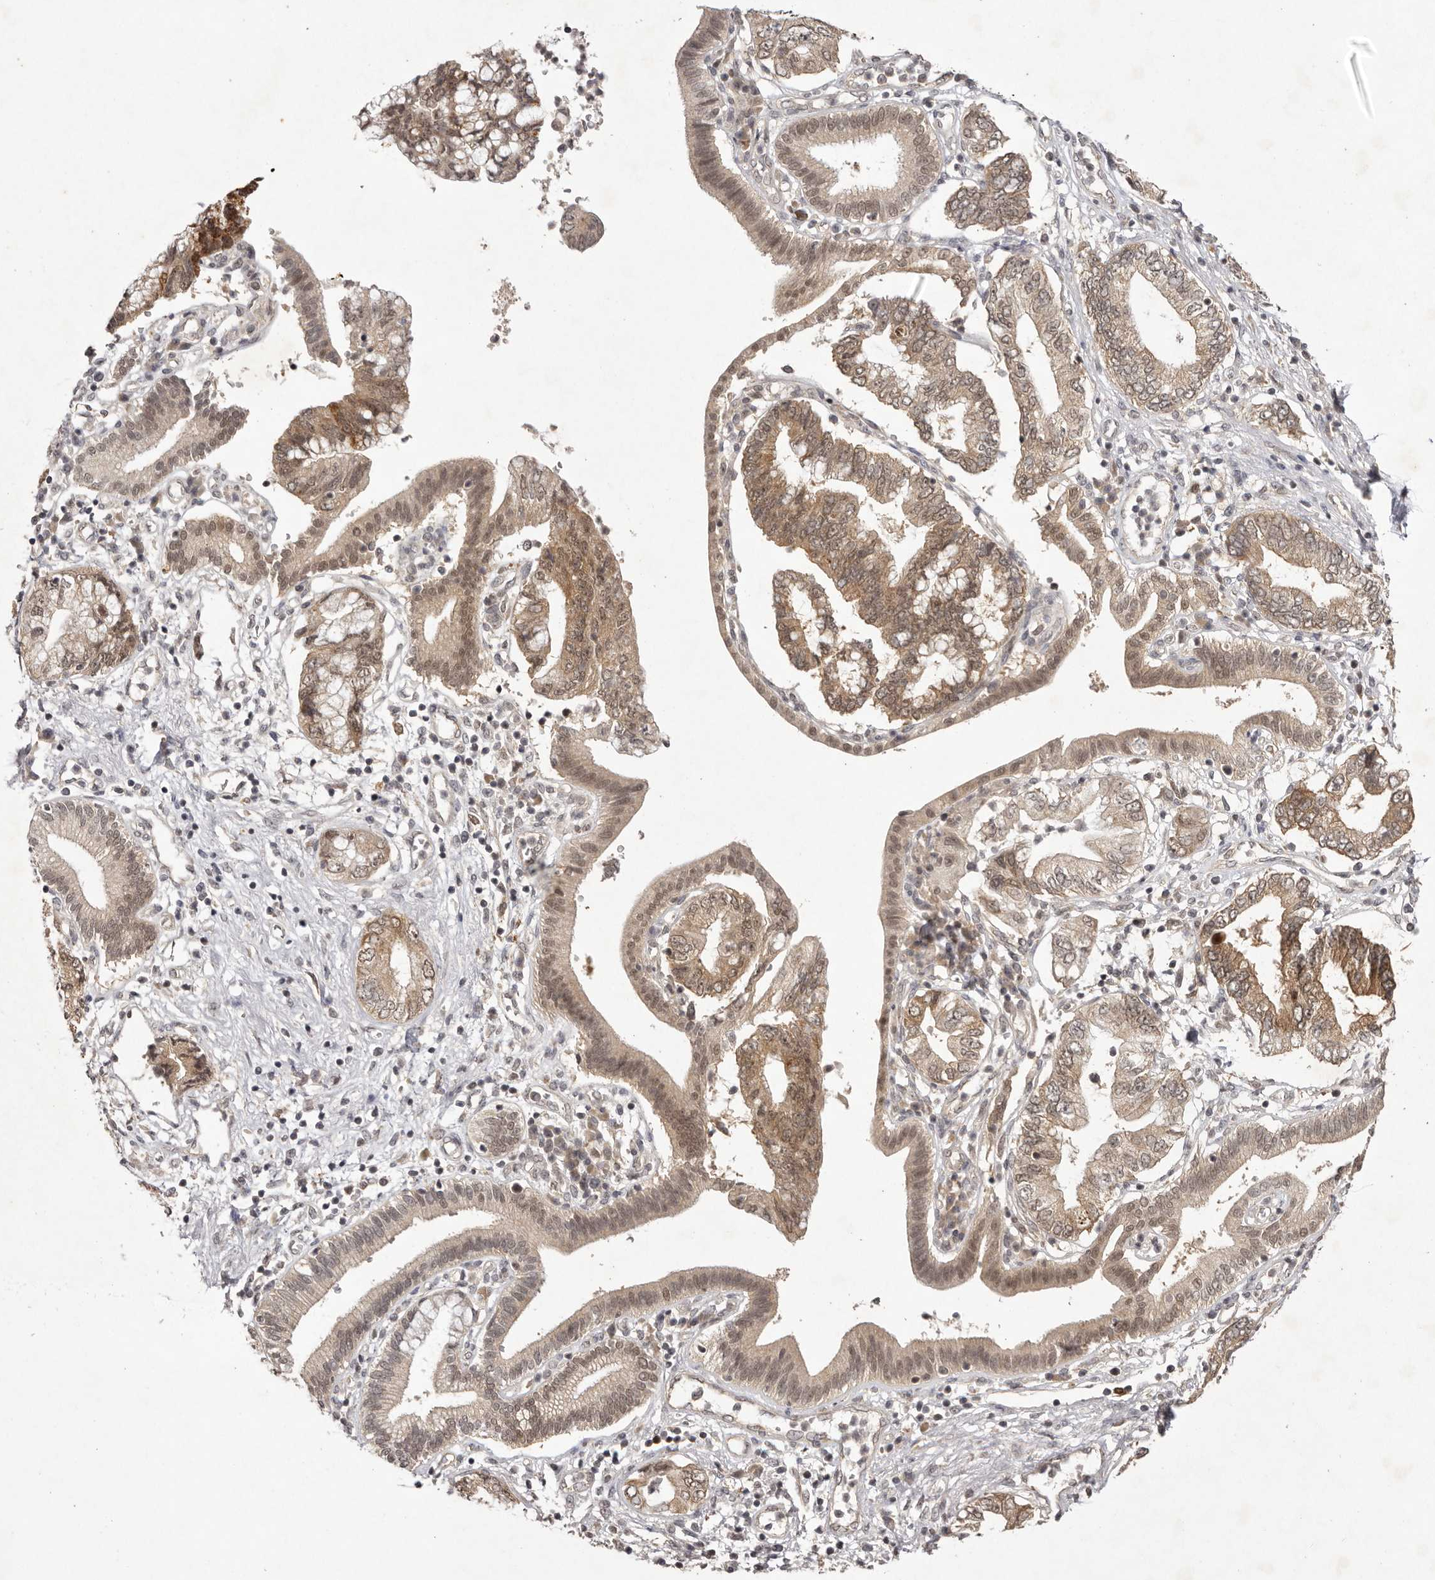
{"staining": {"intensity": "moderate", "quantity": ">75%", "location": "cytoplasmic/membranous,nuclear"}, "tissue": "pancreatic cancer", "cell_type": "Tumor cells", "image_type": "cancer", "snomed": [{"axis": "morphology", "description": "Adenocarcinoma, NOS"}, {"axis": "topography", "description": "Pancreas"}], "caption": "Moderate cytoplasmic/membranous and nuclear protein staining is present in about >75% of tumor cells in pancreatic cancer. The staining is performed using DAB (3,3'-diaminobenzidine) brown chromogen to label protein expression. The nuclei are counter-stained blue using hematoxylin.", "gene": "BUD31", "patient": {"sex": "female", "age": 73}}